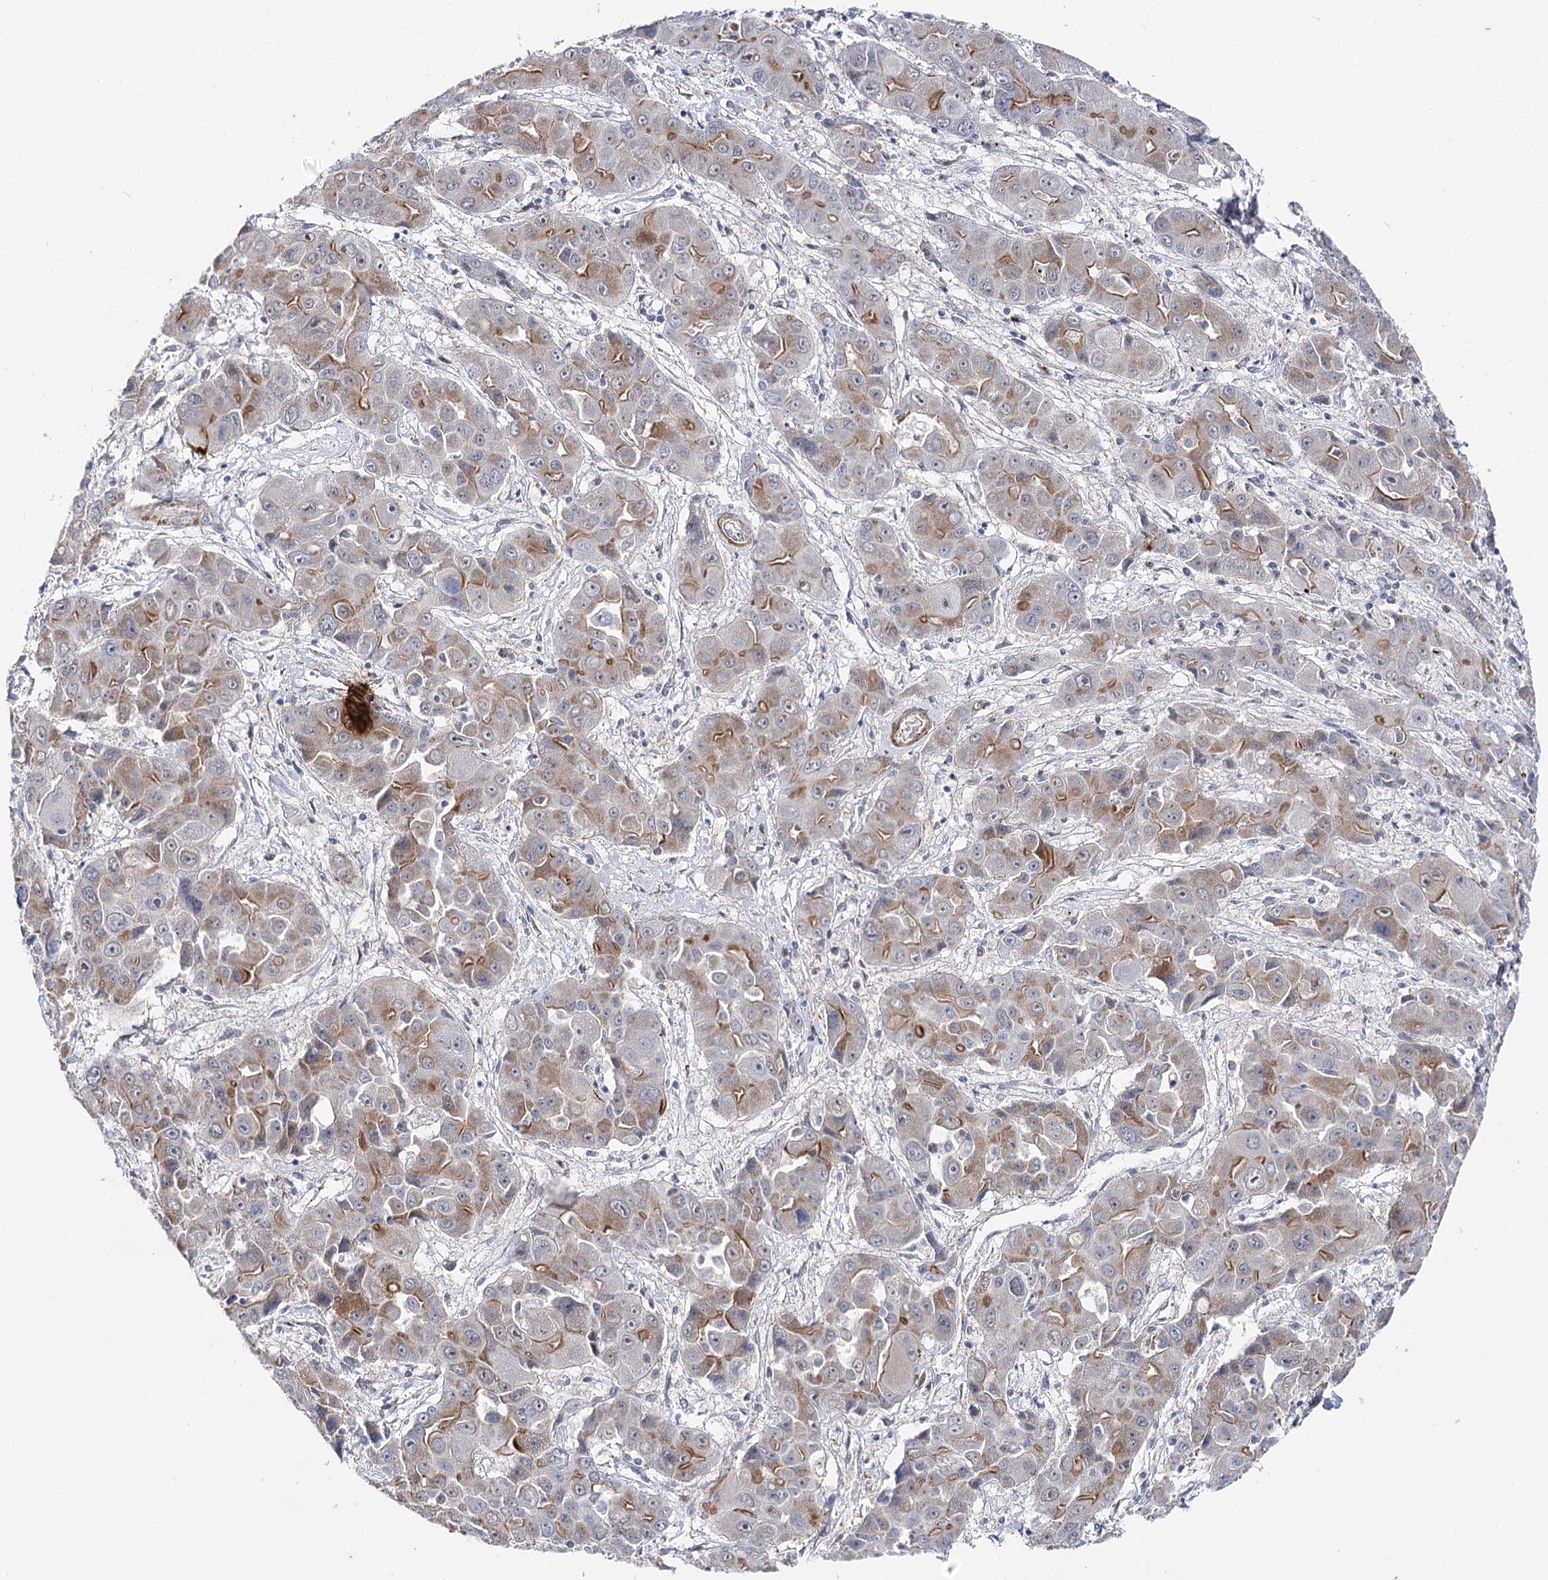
{"staining": {"intensity": "moderate", "quantity": "25%-75%", "location": "cytoplasmic/membranous"}, "tissue": "liver cancer", "cell_type": "Tumor cells", "image_type": "cancer", "snomed": [{"axis": "morphology", "description": "Cholangiocarcinoma"}, {"axis": "topography", "description": "Liver"}], "caption": "Brown immunohistochemical staining in liver cancer (cholangiocarcinoma) exhibits moderate cytoplasmic/membranous expression in about 25%-75% of tumor cells.", "gene": "AGXT2", "patient": {"sex": "male", "age": 67}}